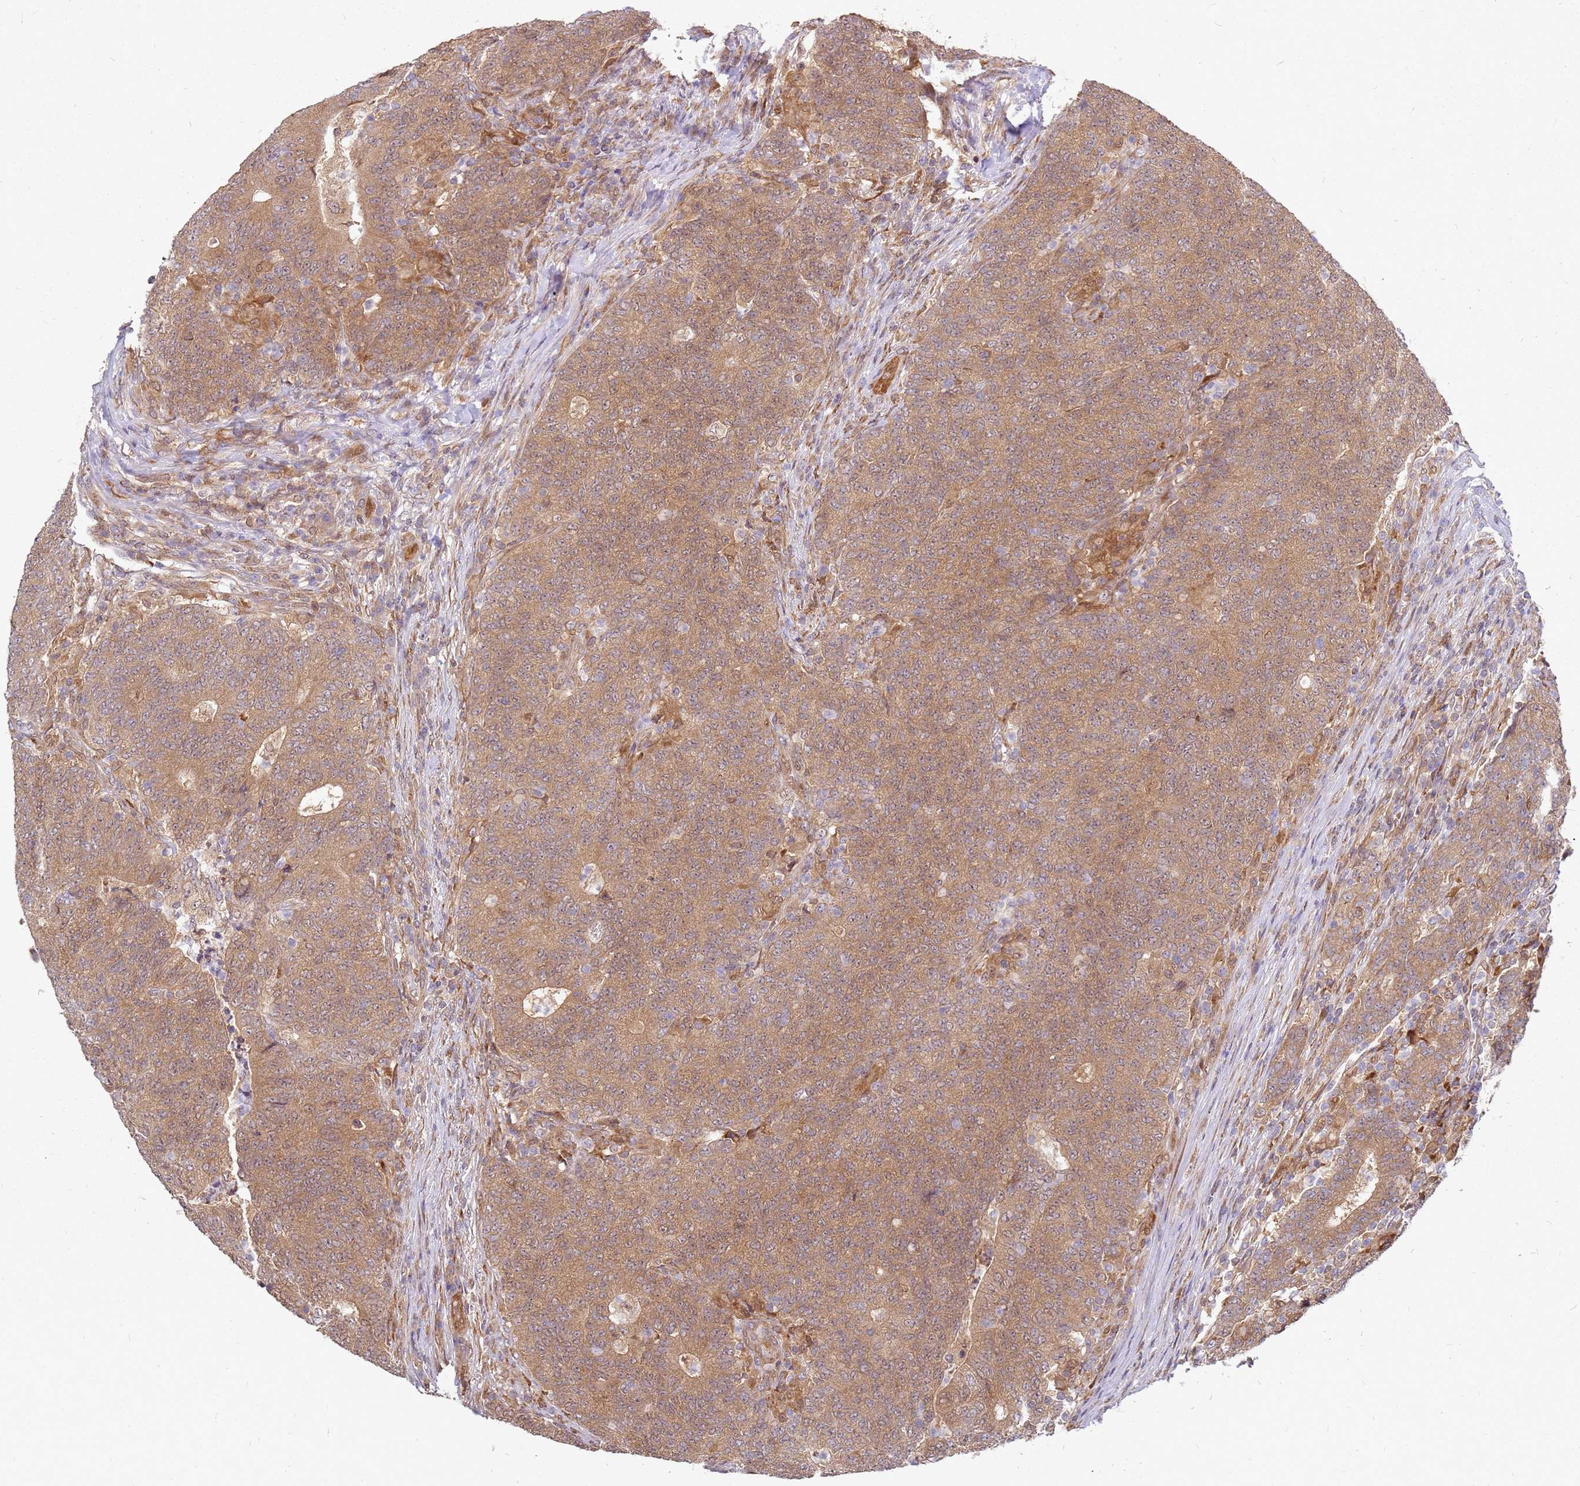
{"staining": {"intensity": "moderate", "quantity": ">75%", "location": "cytoplasmic/membranous"}, "tissue": "colorectal cancer", "cell_type": "Tumor cells", "image_type": "cancer", "snomed": [{"axis": "morphology", "description": "Adenocarcinoma, NOS"}, {"axis": "topography", "description": "Colon"}], "caption": "A photomicrograph showing moderate cytoplasmic/membranous staining in approximately >75% of tumor cells in colorectal cancer, as visualized by brown immunohistochemical staining.", "gene": "NUDT14", "patient": {"sex": "female", "age": 75}}